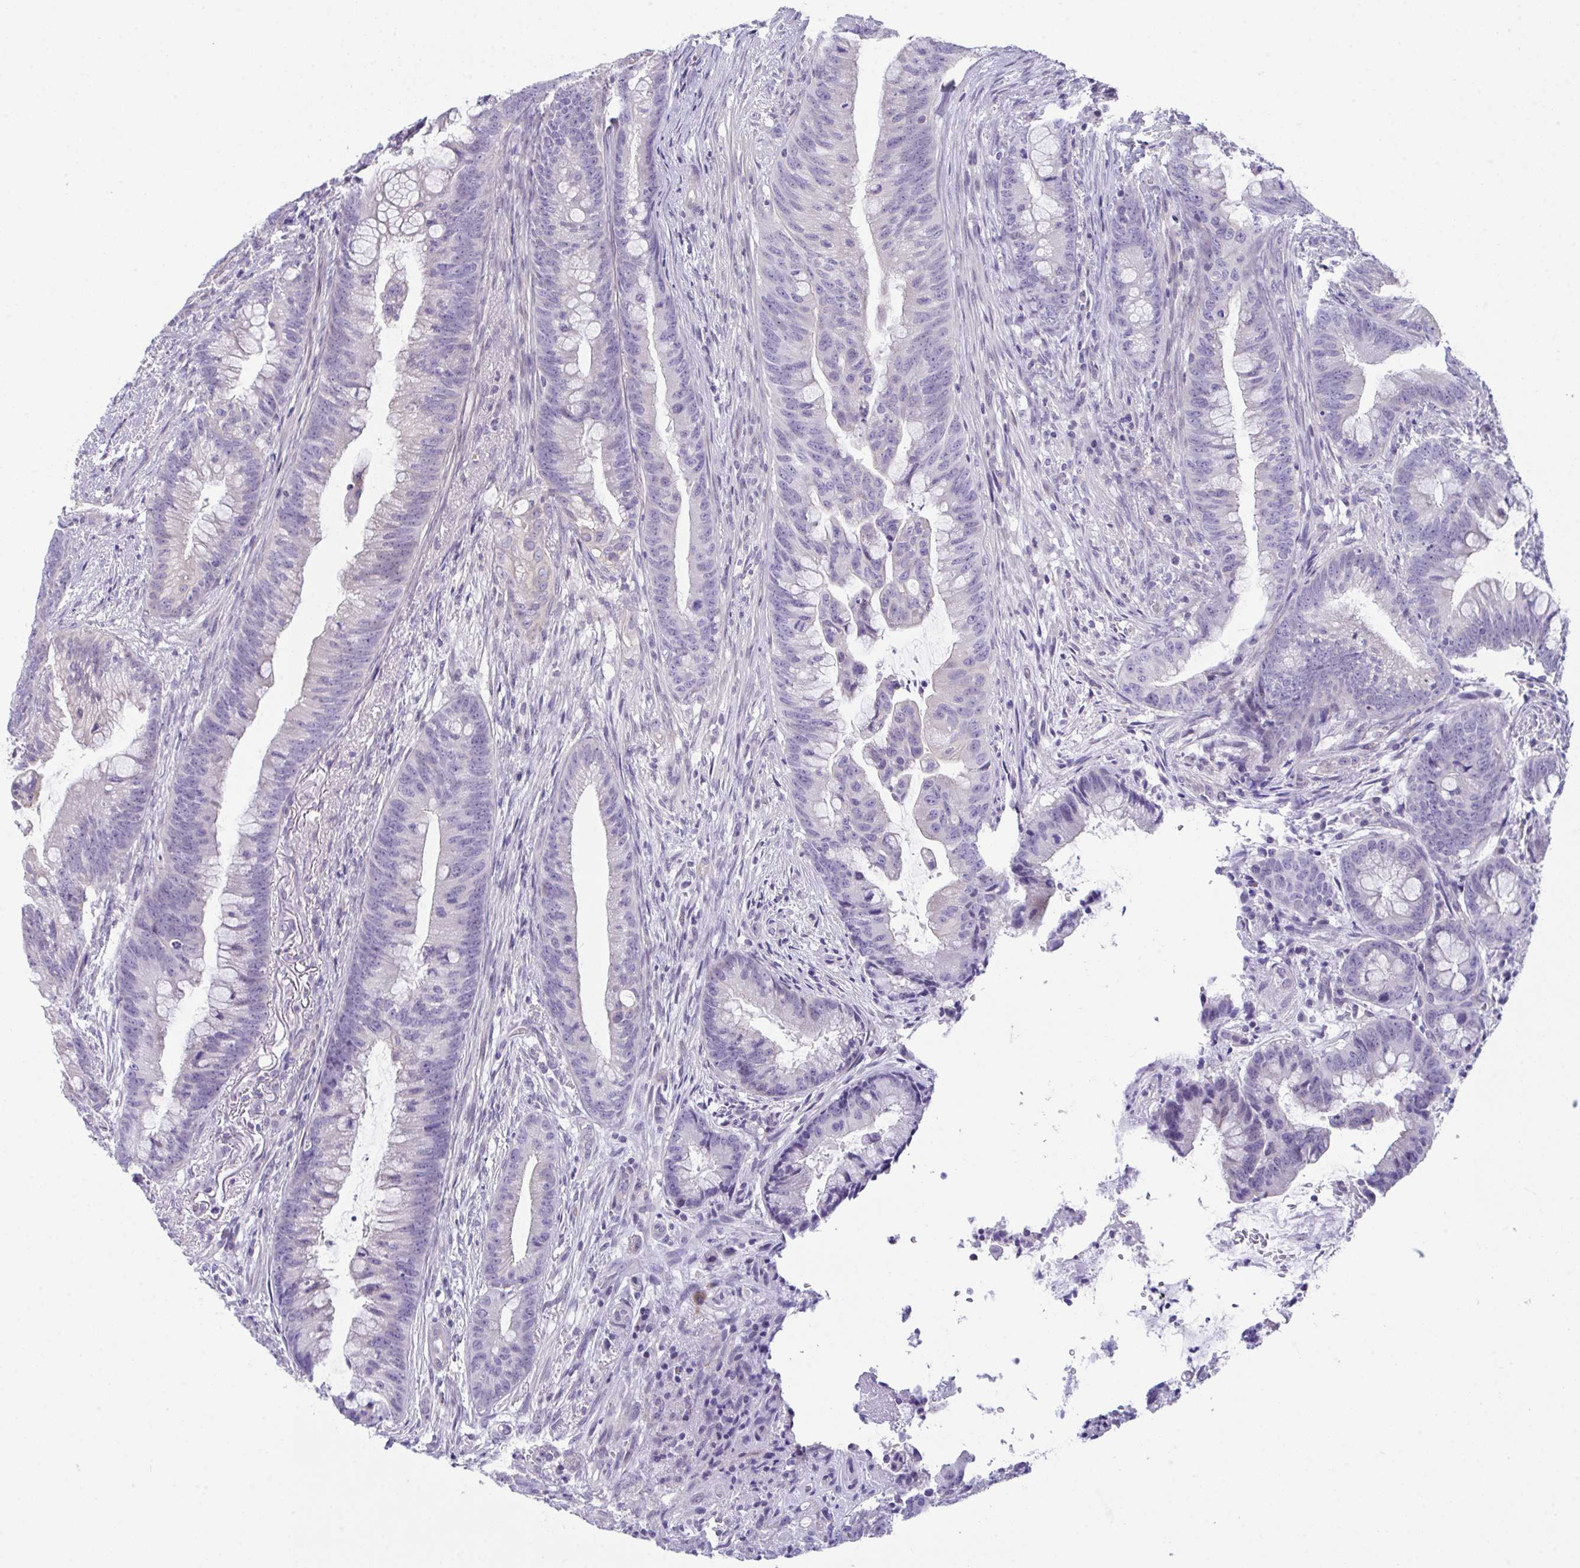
{"staining": {"intensity": "negative", "quantity": "none", "location": "none"}, "tissue": "colorectal cancer", "cell_type": "Tumor cells", "image_type": "cancer", "snomed": [{"axis": "morphology", "description": "Adenocarcinoma, NOS"}, {"axis": "topography", "description": "Colon"}], "caption": "DAB (3,3'-diaminobenzidine) immunohistochemical staining of colorectal adenocarcinoma exhibits no significant expression in tumor cells.", "gene": "ATP6V0D2", "patient": {"sex": "male", "age": 62}}